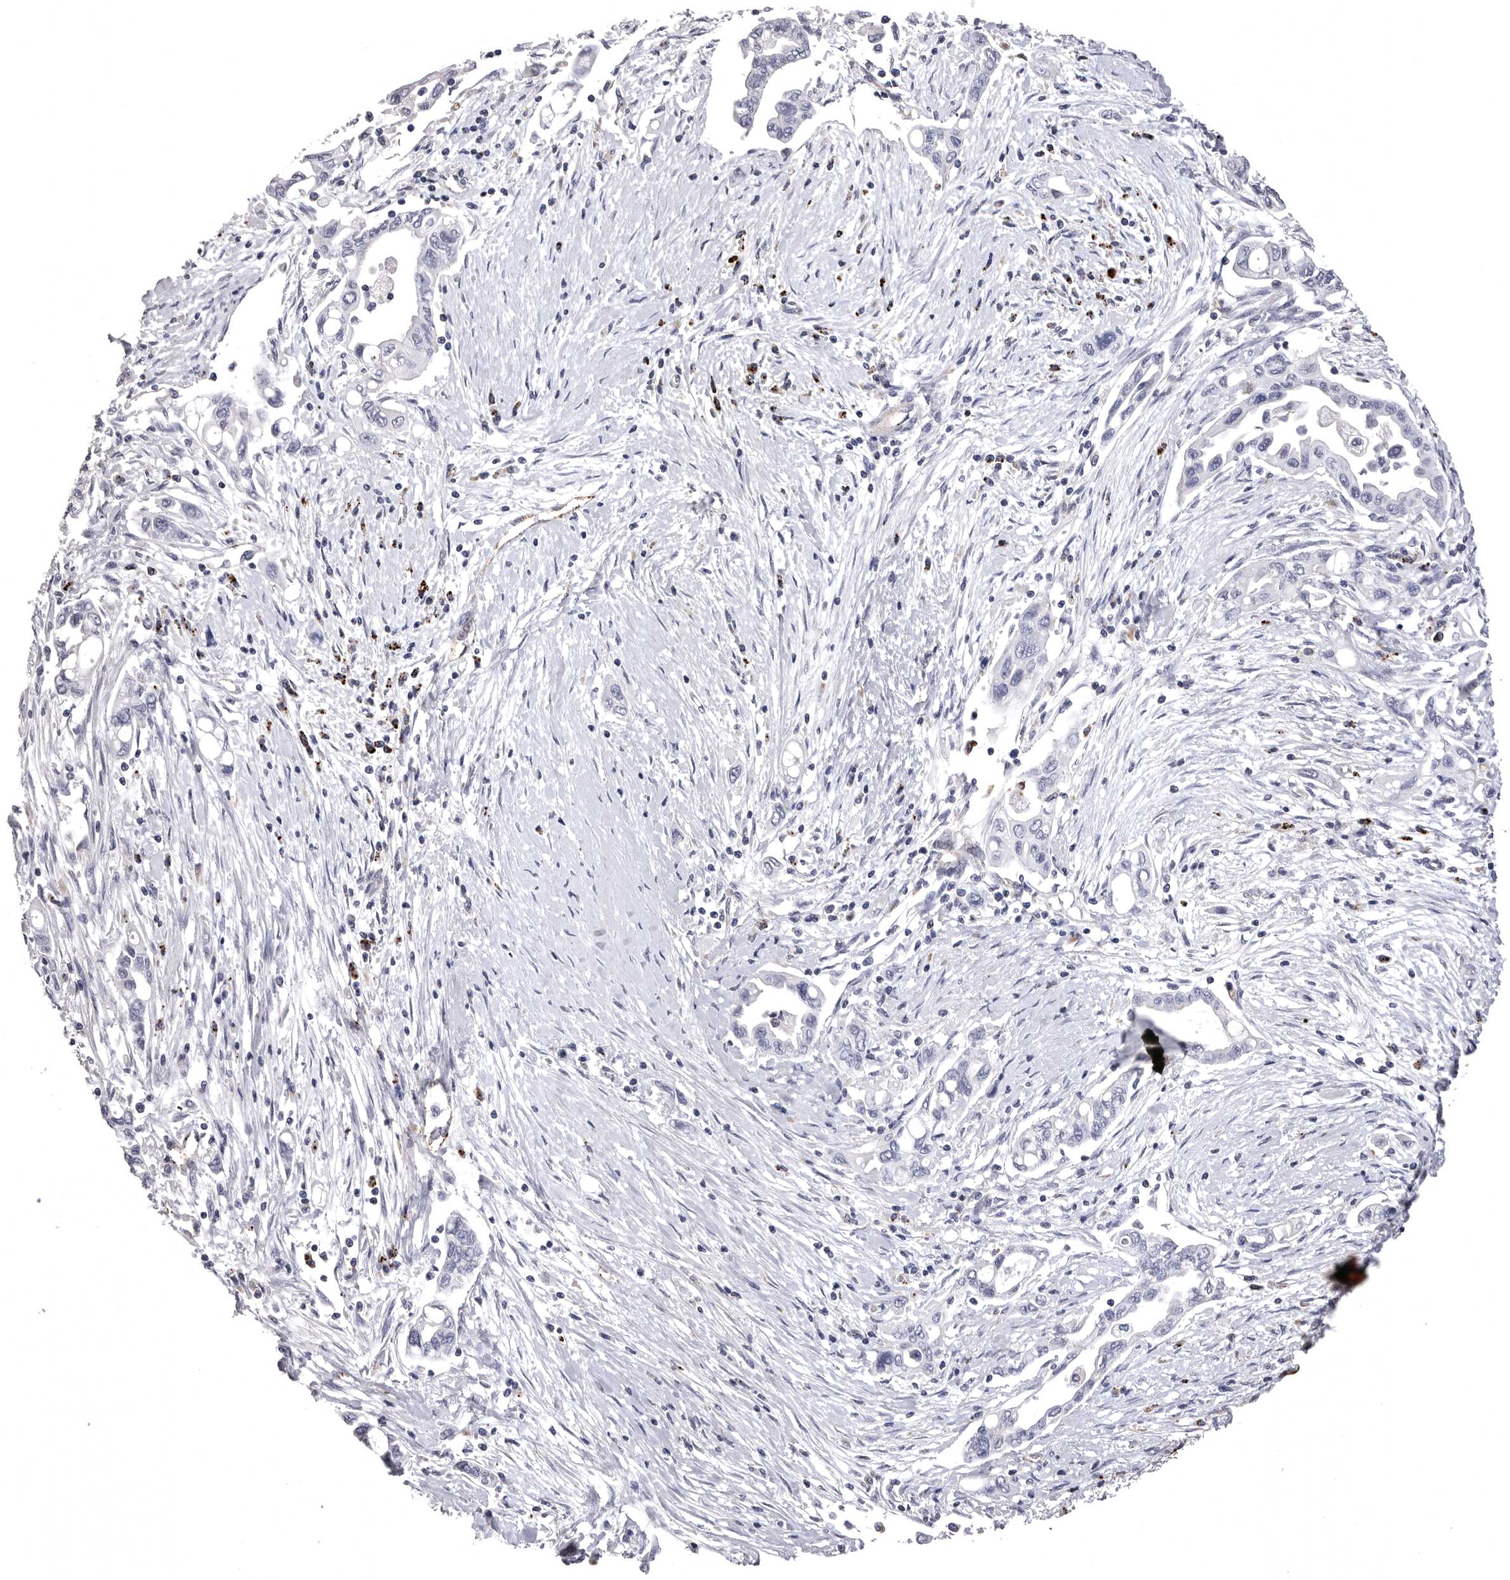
{"staining": {"intensity": "negative", "quantity": "none", "location": "none"}, "tissue": "pancreatic cancer", "cell_type": "Tumor cells", "image_type": "cancer", "snomed": [{"axis": "morphology", "description": "Adenocarcinoma, NOS"}, {"axis": "topography", "description": "Pancreas"}], "caption": "Tumor cells show no significant protein positivity in pancreatic adenocarcinoma. (Immunohistochemistry (ihc), brightfield microscopy, high magnification).", "gene": "PSPN", "patient": {"sex": "female", "age": 57}}